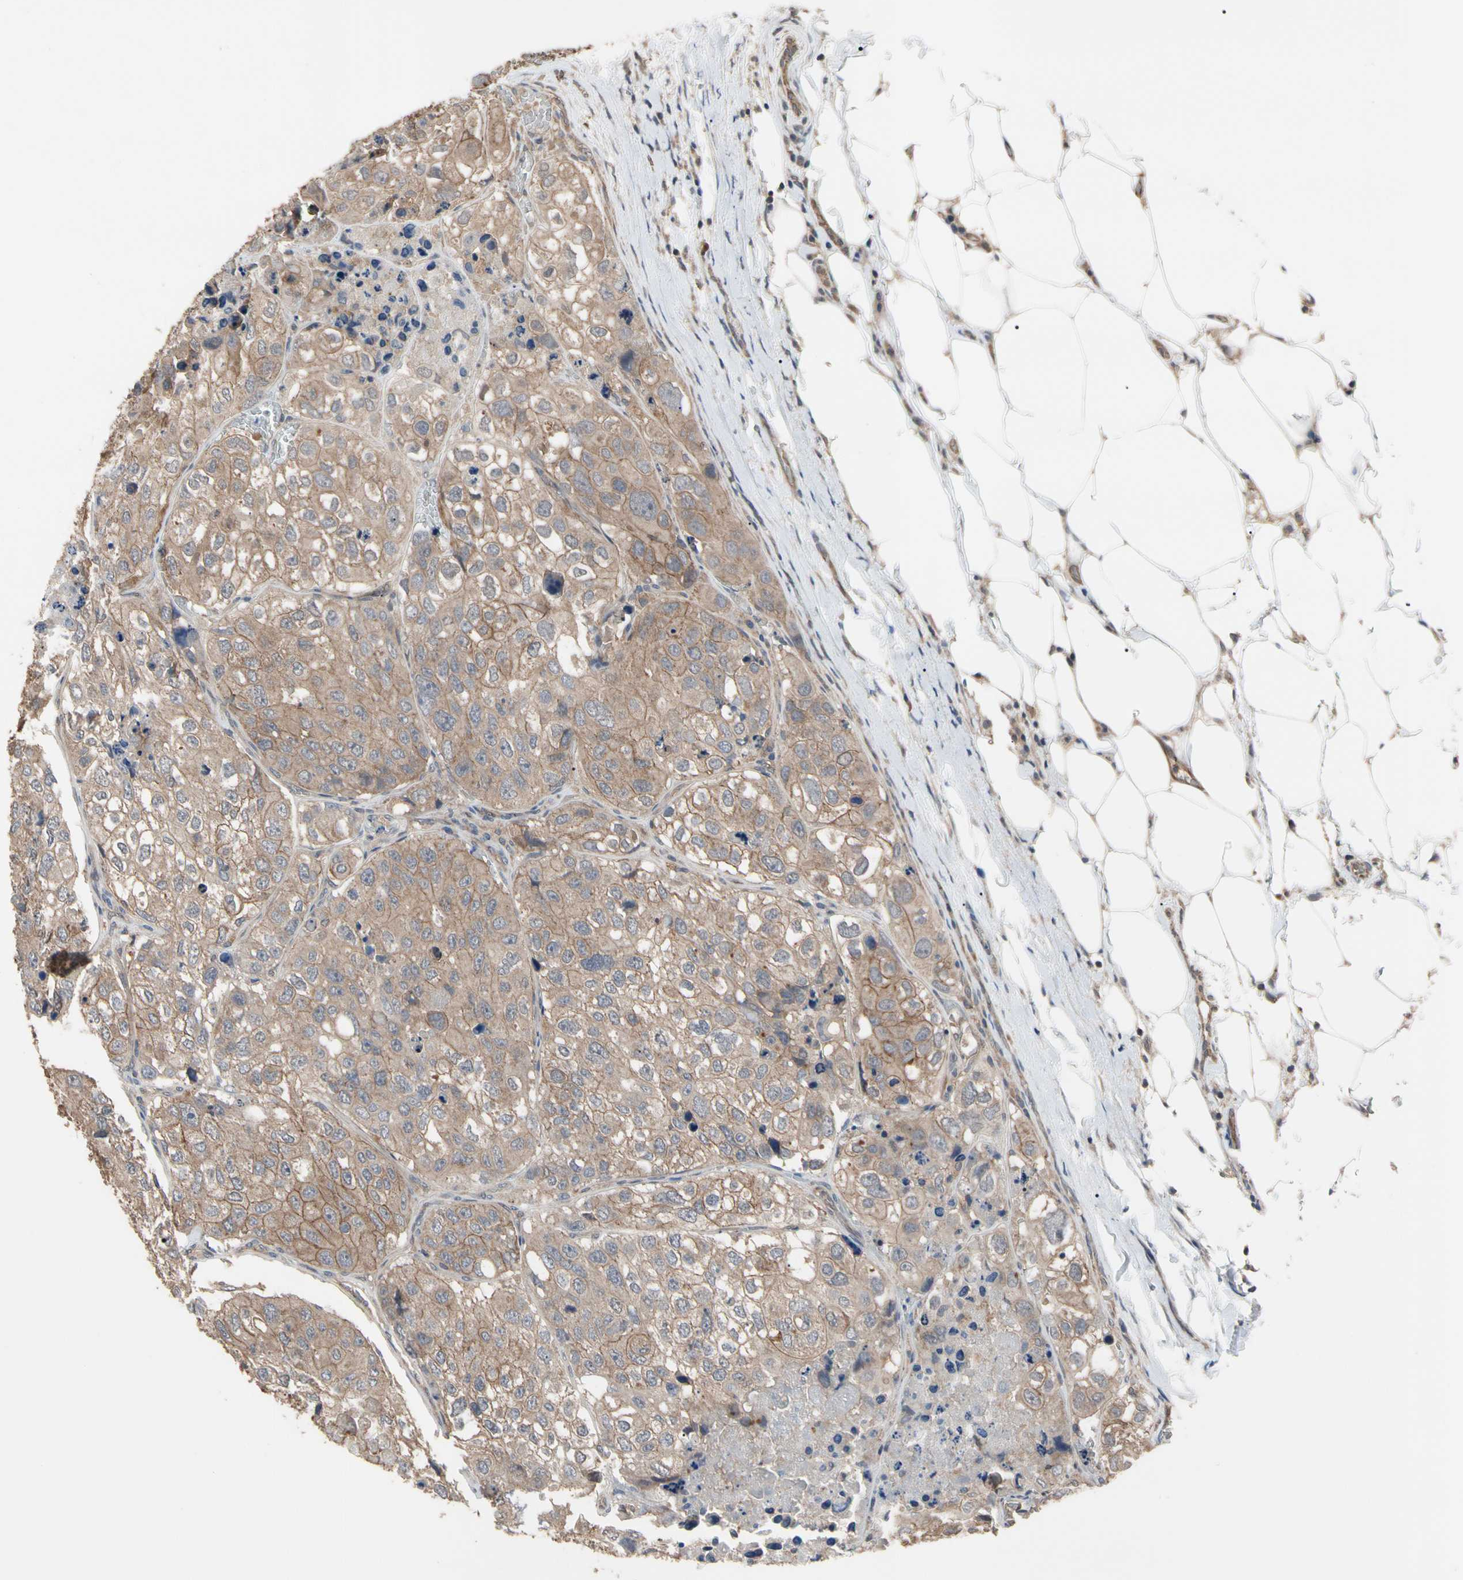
{"staining": {"intensity": "moderate", "quantity": ">75%", "location": "cytoplasmic/membranous"}, "tissue": "urothelial cancer", "cell_type": "Tumor cells", "image_type": "cancer", "snomed": [{"axis": "morphology", "description": "Urothelial carcinoma, High grade"}, {"axis": "topography", "description": "Lymph node"}, {"axis": "topography", "description": "Urinary bladder"}], "caption": "DAB immunohistochemical staining of human urothelial cancer displays moderate cytoplasmic/membranous protein staining in about >75% of tumor cells. Using DAB (3,3'-diaminobenzidine) (brown) and hematoxylin (blue) stains, captured at high magnification using brightfield microscopy.", "gene": "DPP8", "patient": {"sex": "male", "age": 51}}